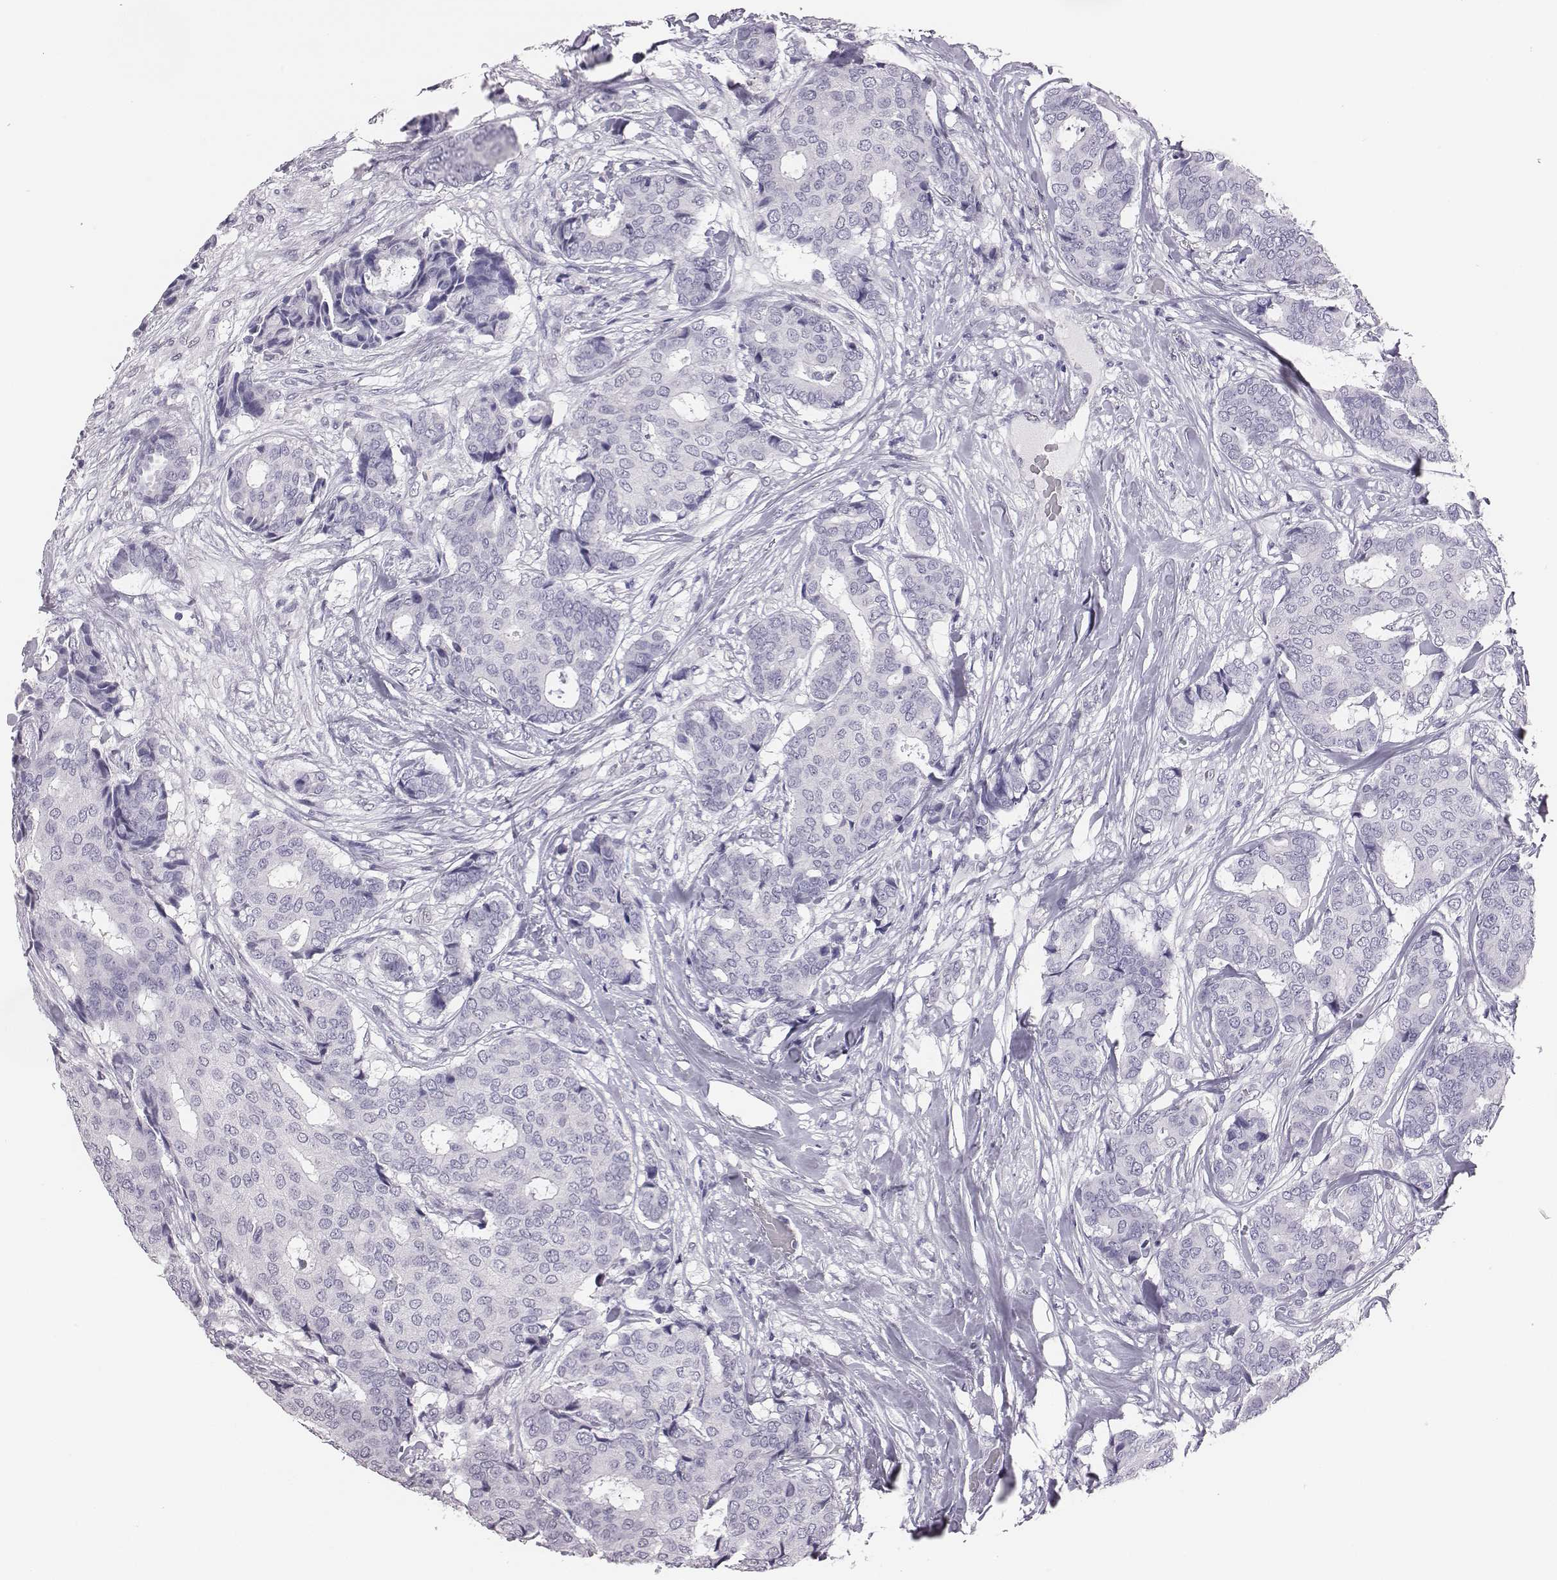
{"staining": {"intensity": "negative", "quantity": "none", "location": "none"}, "tissue": "breast cancer", "cell_type": "Tumor cells", "image_type": "cancer", "snomed": [{"axis": "morphology", "description": "Duct carcinoma"}, {"axis": "topography", "description": "Breast"}], "caption": "Human breast infiltrating ductal carcinoma stained for a protein using immunohistochemistry shows no positivity in tumor cells.", "gene": "ACOD1", "patient": {"sex": "female", "age": 75}}